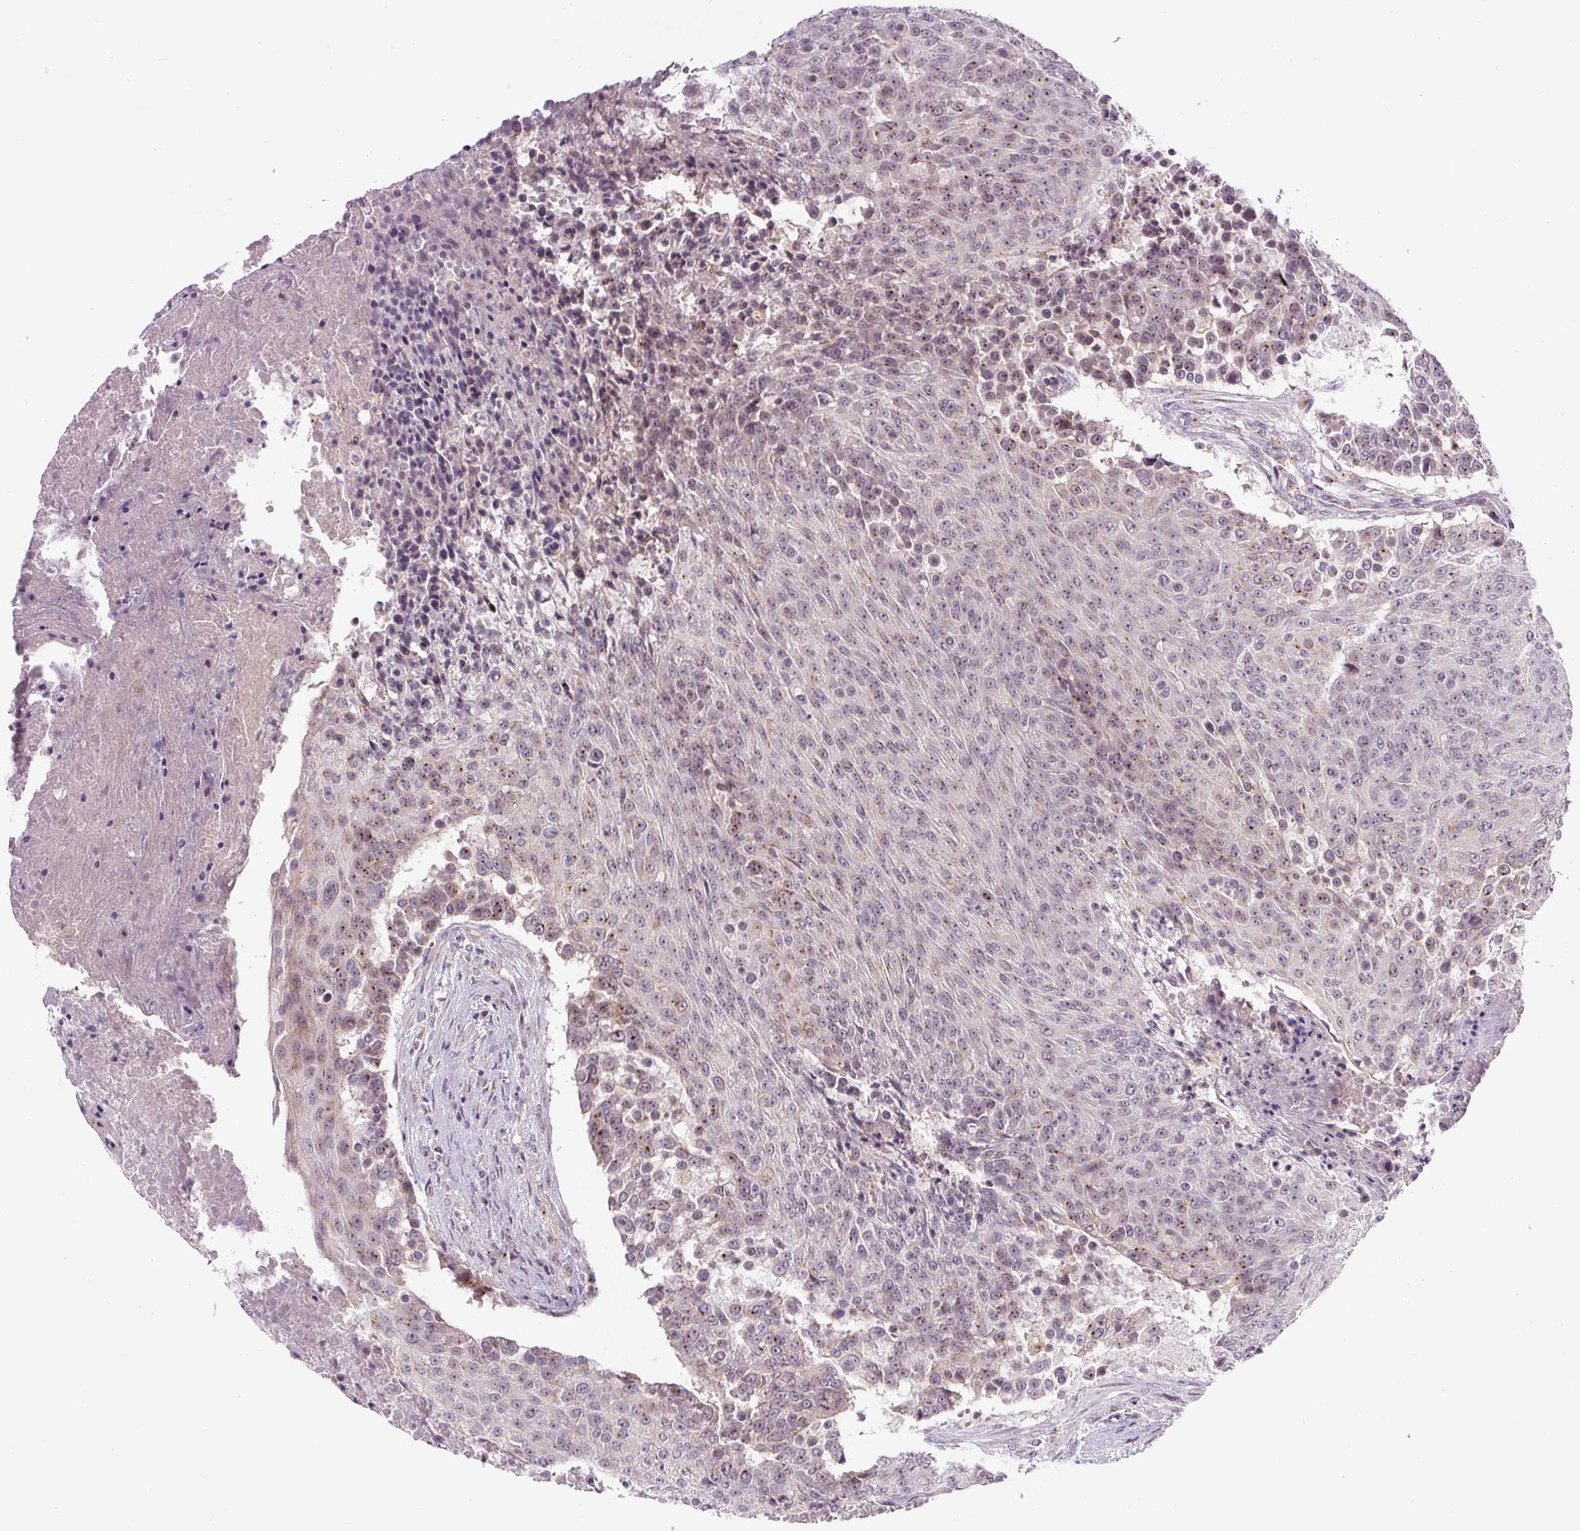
{"staining": {"intensity": "moderate", "quantity": "<25%", "location": "cytoplasmic/membranous"}, "tissue": "urothelial cancer", "cell_type": "Tumor cells", "image_type": "cancer", "snomed": [{"axis": "morphology", "description": "Urothelial carcinoma, High grade"}, {"axis": "topography", "description": "Urinary bladder"}], "caption": "DAB (3,3'-diaminobenzidine) immunohistochemical staining of human urothelial cancer reveals moderate cytoplasmic/membranous protein positivity in about <25% of tumor cells.", "gene": "PCM1", "patient": {"sex": "female", "age": 63}}